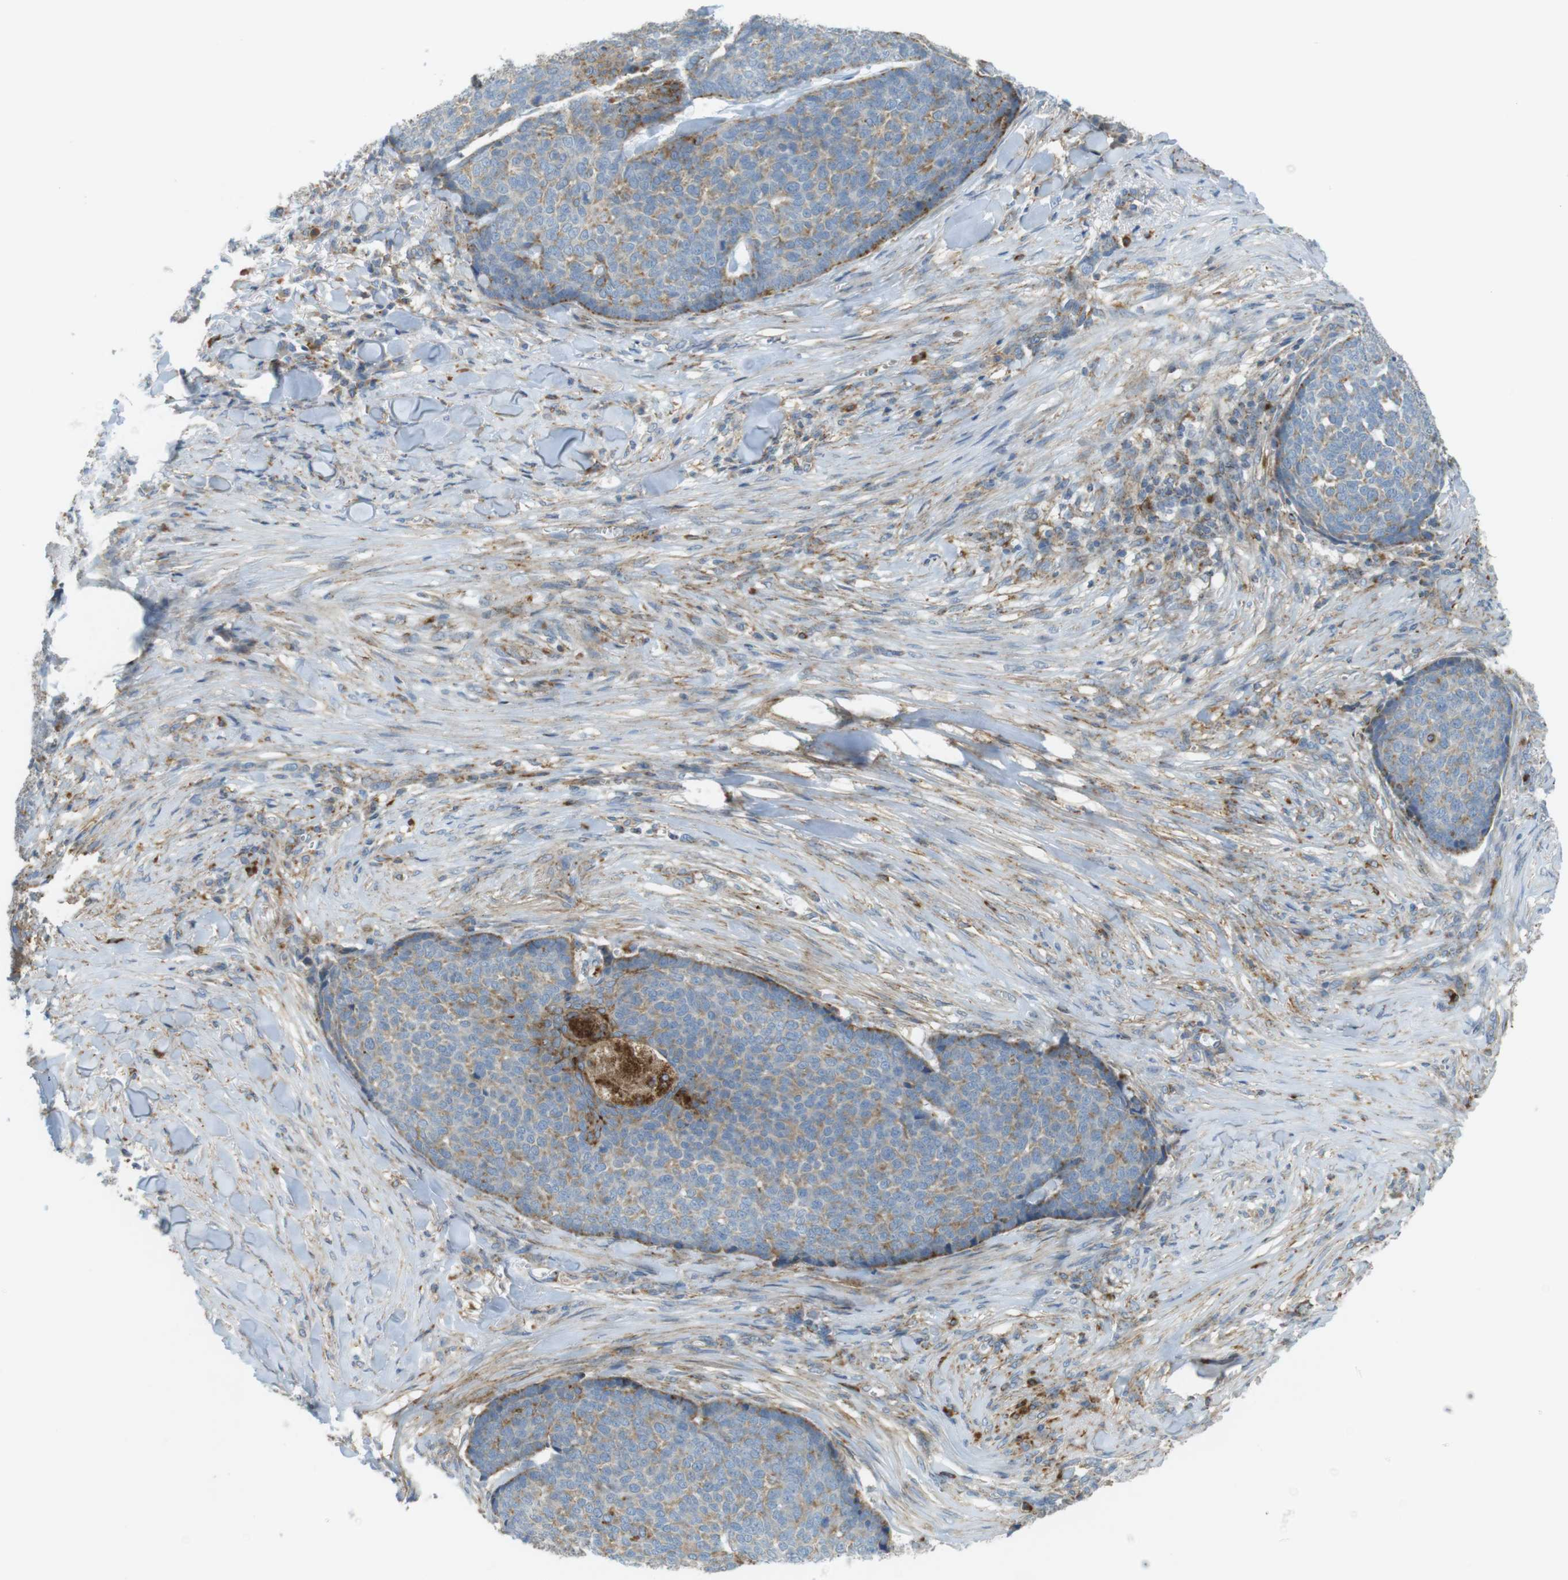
{"staining": {"intensity": "moderate", "quantity": "25%-75%", "location": "cytoplasmic/membranous"}, "tissue": "skin cancer", "cell_type": "Tumor cells", "image_type": "cancer", "snomed": [{"axis": "morphology", "description": "Basal cell carcinoma"}, {"axis": "topography", "description": "Skin"}], "caption": "DAB immunohistochemical staining of skin cancer reveals moderate cytoplasmic/membranous protein staining in about 25%-75% of tumor cells.", "gene": "LAMP1", "patient": {"sex": "male", "age": 84}}